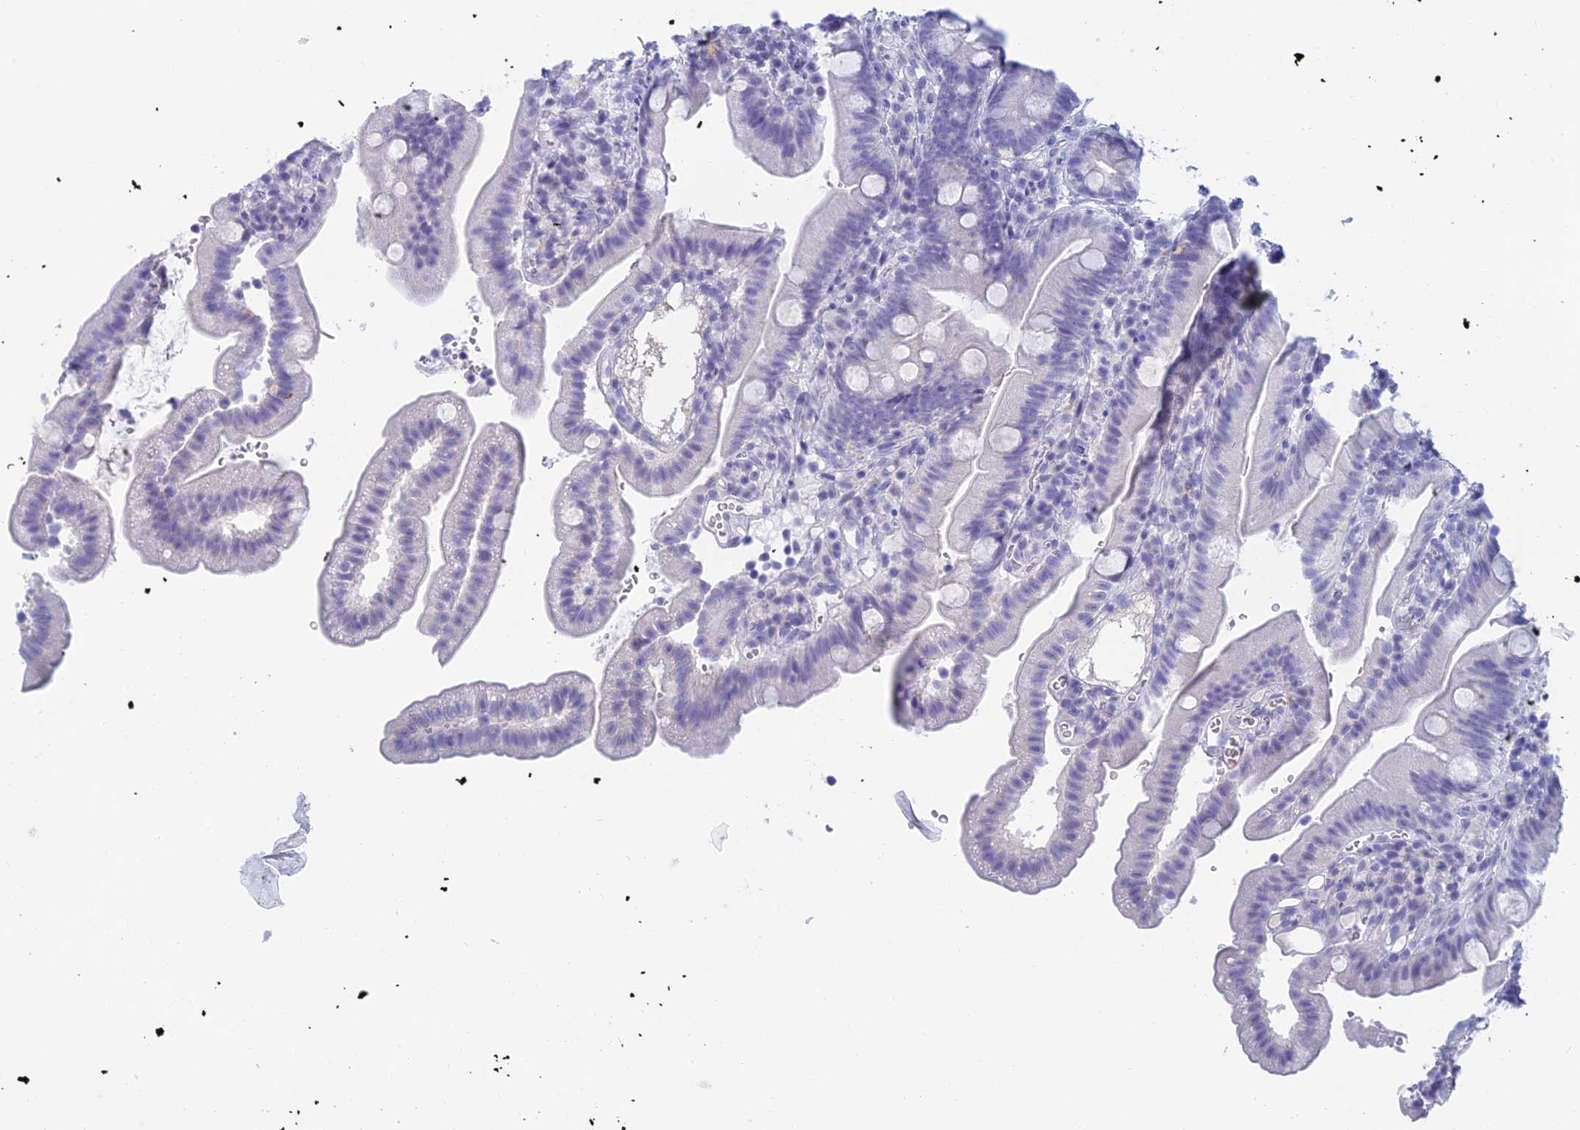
{"staining": {"intensity": "negative", "quantity": "none", "location": "none"}, "tissue": "duodenum", "cell_type": "Glandular cells", "image_type": "normal", "snomed": [{"axis": "morphology", "description": "Normal tissue, NOS"}, {"axis": "topography", "description": "Duodenum"}], "caption": "Image shows no significant protein staining in glandular cells of unremarkable duodenum. (Brightfield microscopy of DAB (3,3'-diaminobenzidine) IHC at high magnification).", "gene": "TMEM161B", "patient": {"sex": "female", "age": 67}}